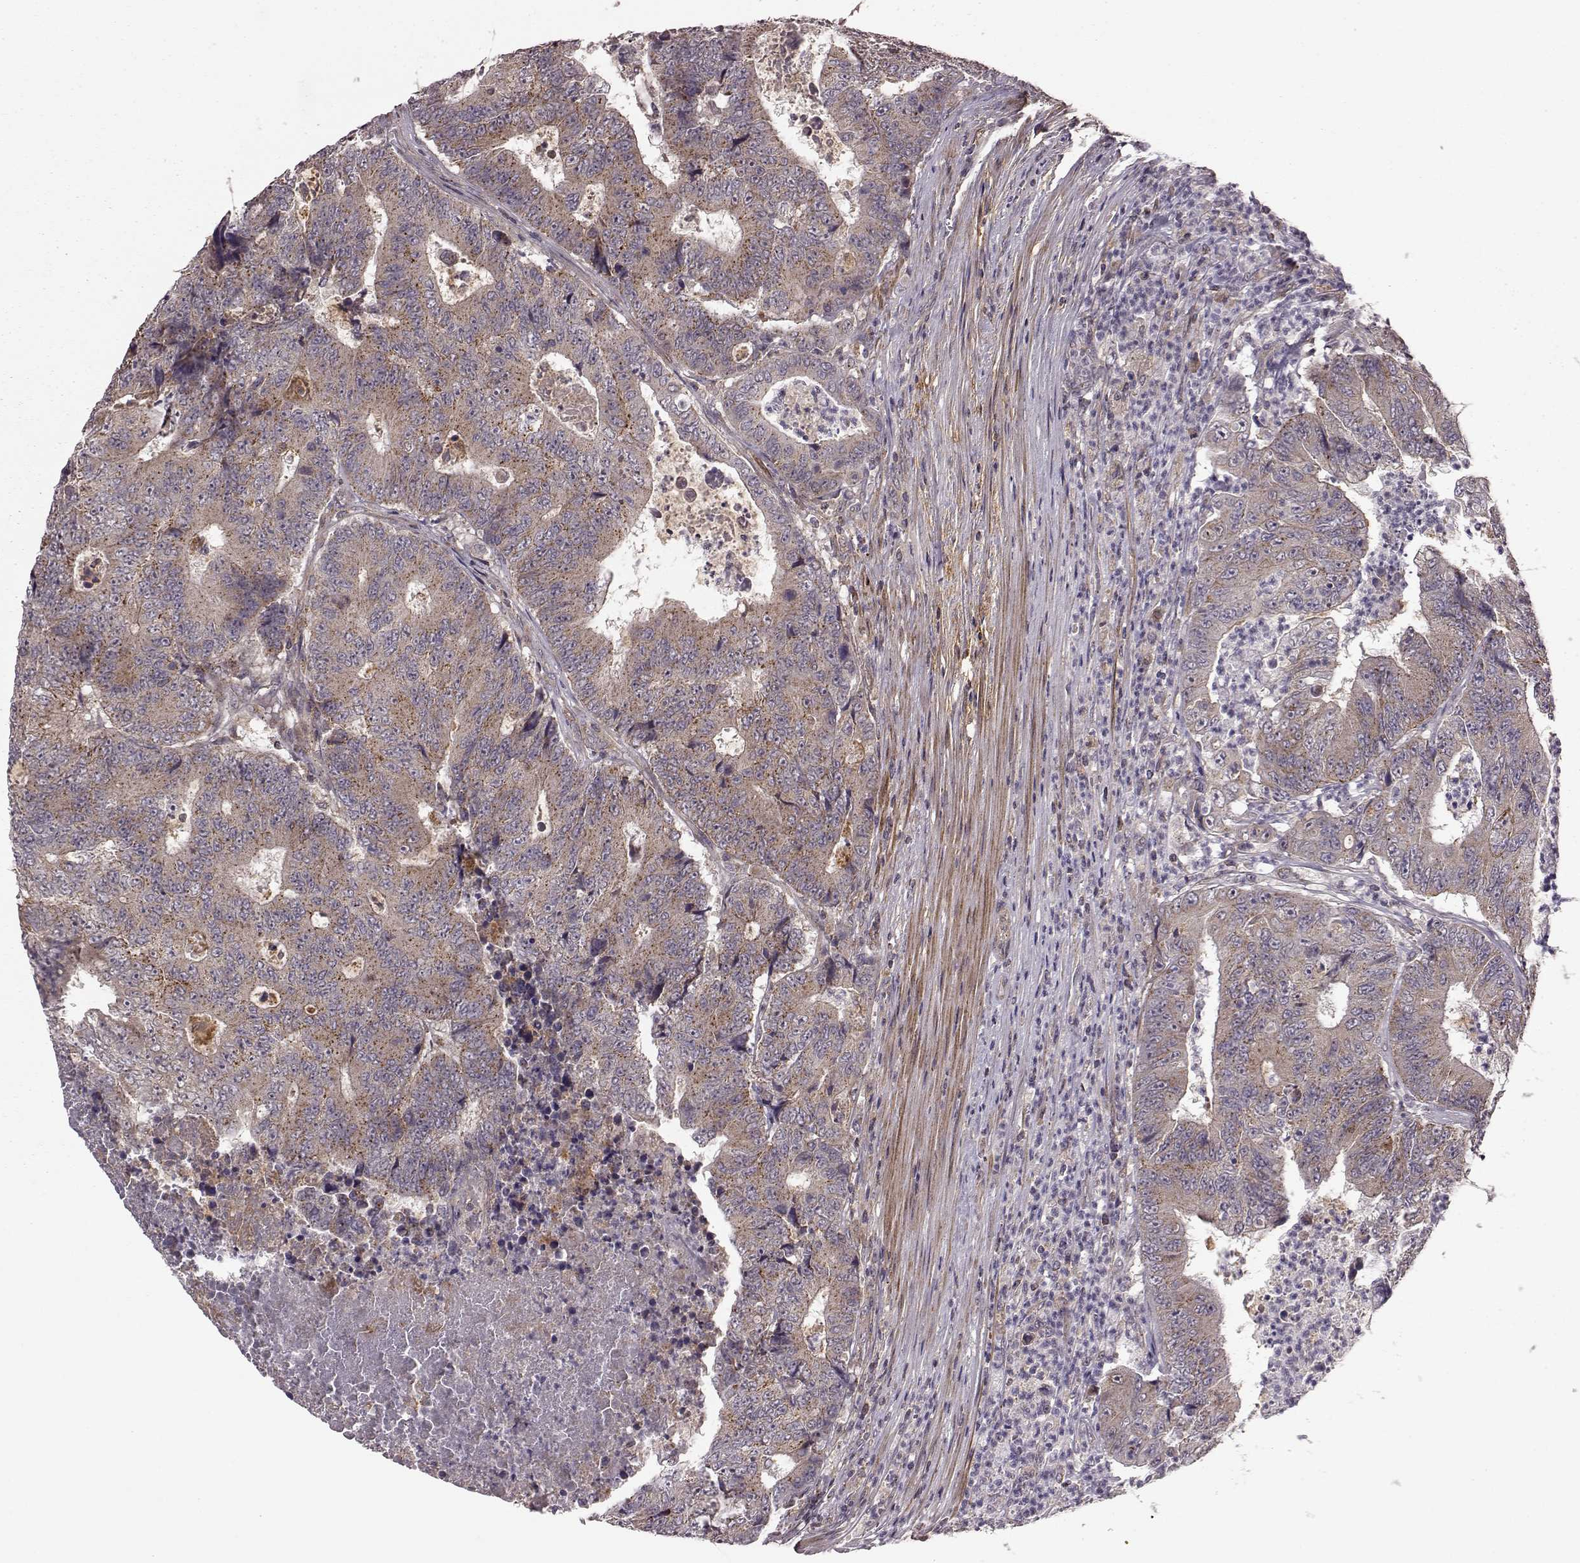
{"staining": {"intensity": "weak", "quantity": ">75%", "location": "cytoplasmic/membranous"}, "tissue": "colorectal cancer", "cell_type": "Tumor cells", "image_type": "cancer", "snomed": [{"axis": "morphology", "description": "Adenocarcinoma, NOS"}, {"axis": "topography", "description": "Colon"}], "caption": "The image reveals staining of colorectal adenocarcinoma, revealing weak cytoplasmic/membranous protein staining (brown color) within tumor cells.", "gene": "FNIP2", "patient": {"sex": "female", "age": 48}}